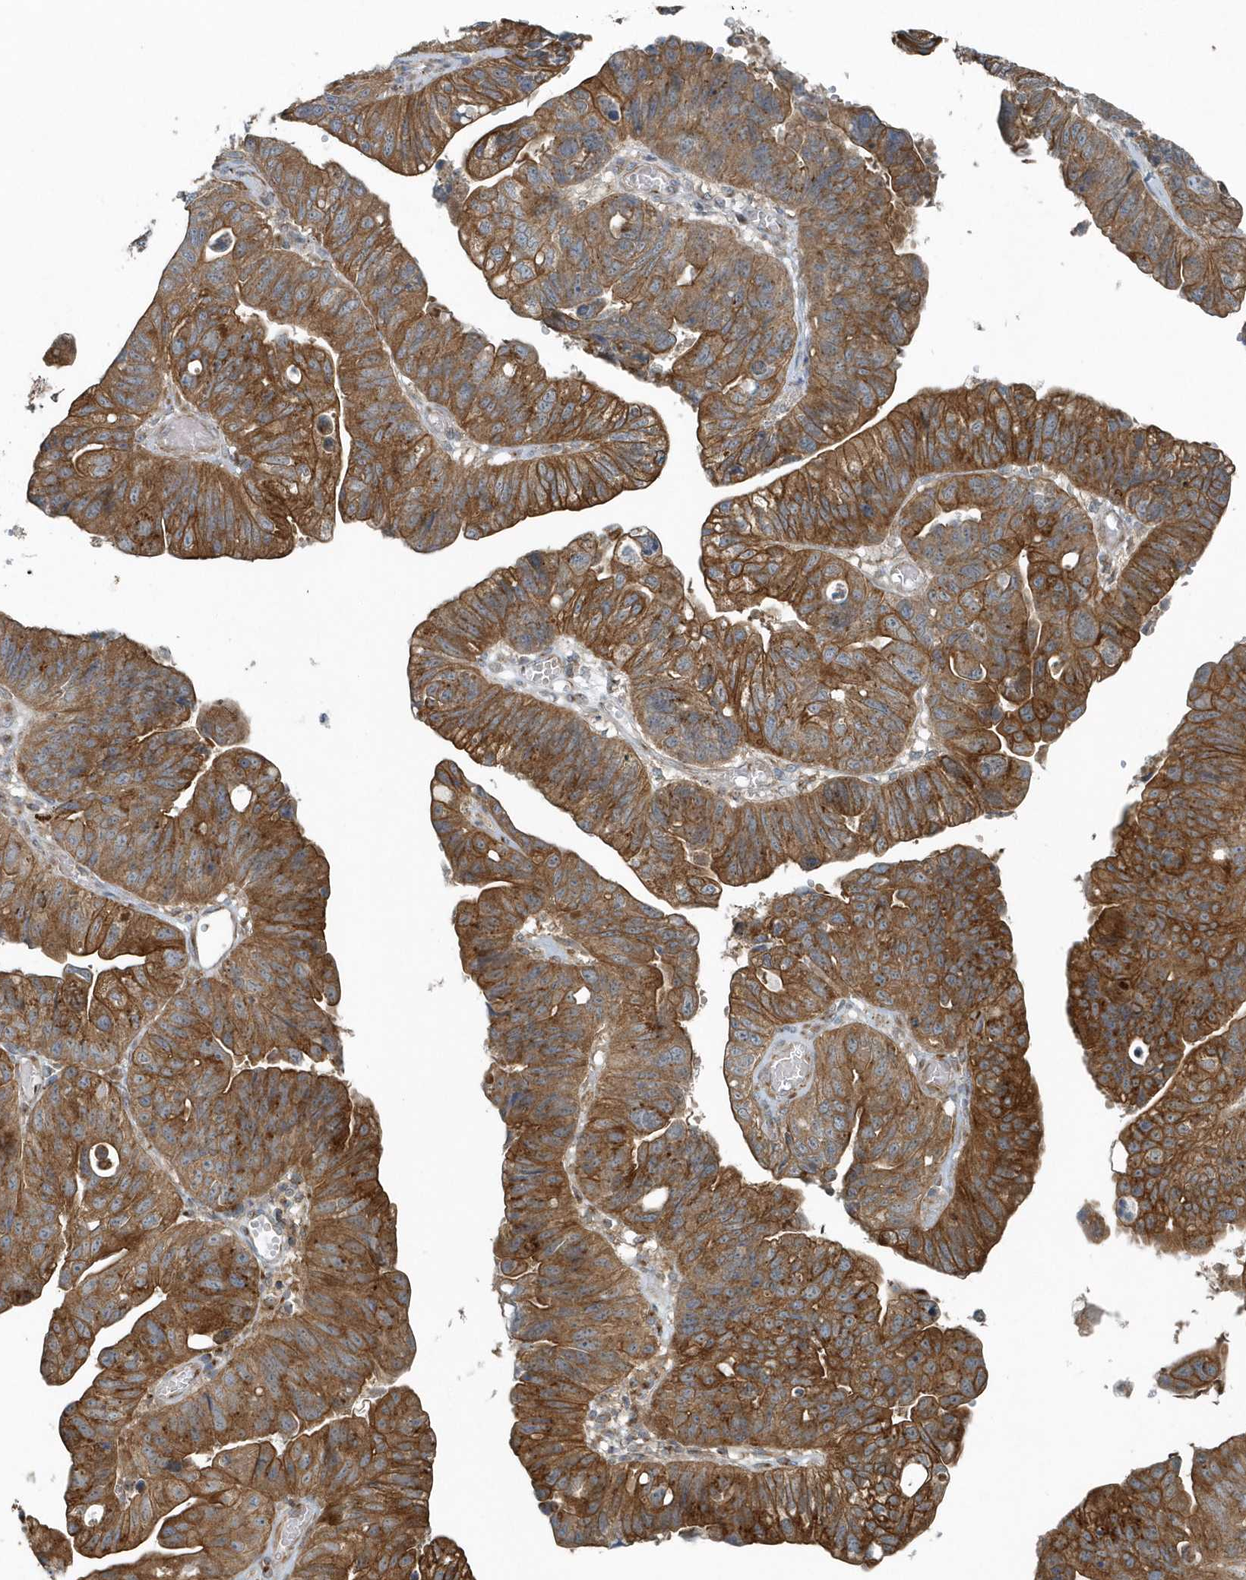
{"staining": {"intensity": "moderate", "quantity": ">75%", "location": "cytoplasmic/membranous"}, "tissue": "stomach cancer", "cell_type": "Tumor cells", "image_type": "cancer", "snomed": [{"axis": "morphology", "description": "Adenocarcinoma, NOS"}, {"axis": "topography", "description": "Stomach"}], "caption": "About >75% of tumor cells in stomach cancer display moderate cytoplasmic/membranous protein expression as visualized by brown immunohistochemical staining.", "gene": "GCC2", "patient": {"sex": "male", "age": 59}}